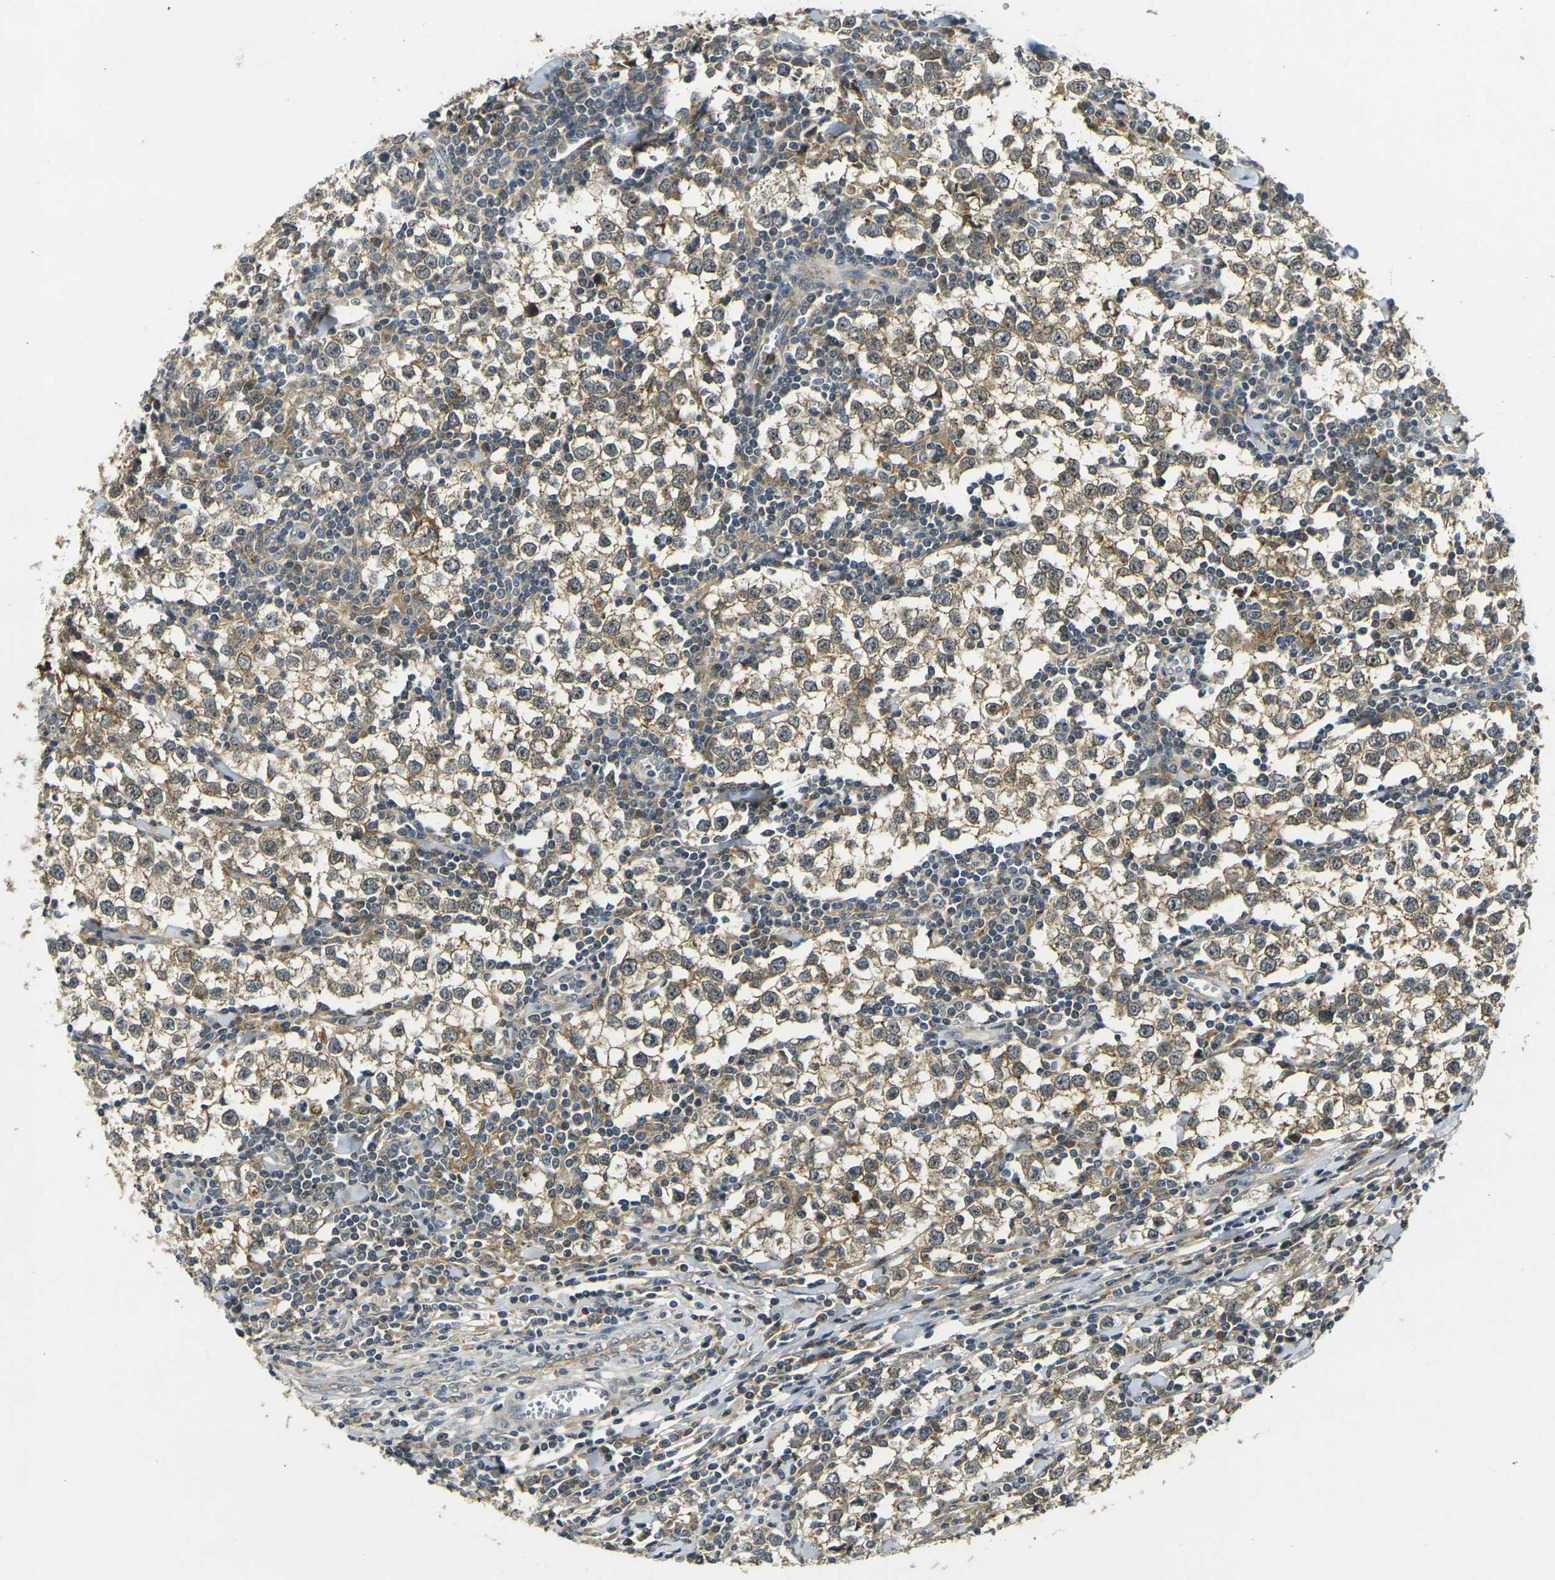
{"staining": {"intensity": "moderate", "quantity": ">75%", "location": "cytoplasmic/membranous"}, "tissue": "testis cancer", "cell_type": "Tumor cells", "image_type": "cancer", "snomed": [{"axis": "morphology", "description": "Seminoma, NOS"}, {"axis": "morphology", "description": "Carcinoma, Embryonal, NOS"}, {"axis": "topography", "description": "Testis"}], "caption": "Immunohistochemical staining of testis cancer reveals moderate cytoplasmic/membranous protein staining in approximately >75% of tumor cells. (Stains: DAB (3,3'-diaminobenzidine) in brown, nuclei in blue, Microscopy: brightfield microscopy at high magnification).", "gene": "PIGL", "patient": {"sex": "male", "age": 36}}